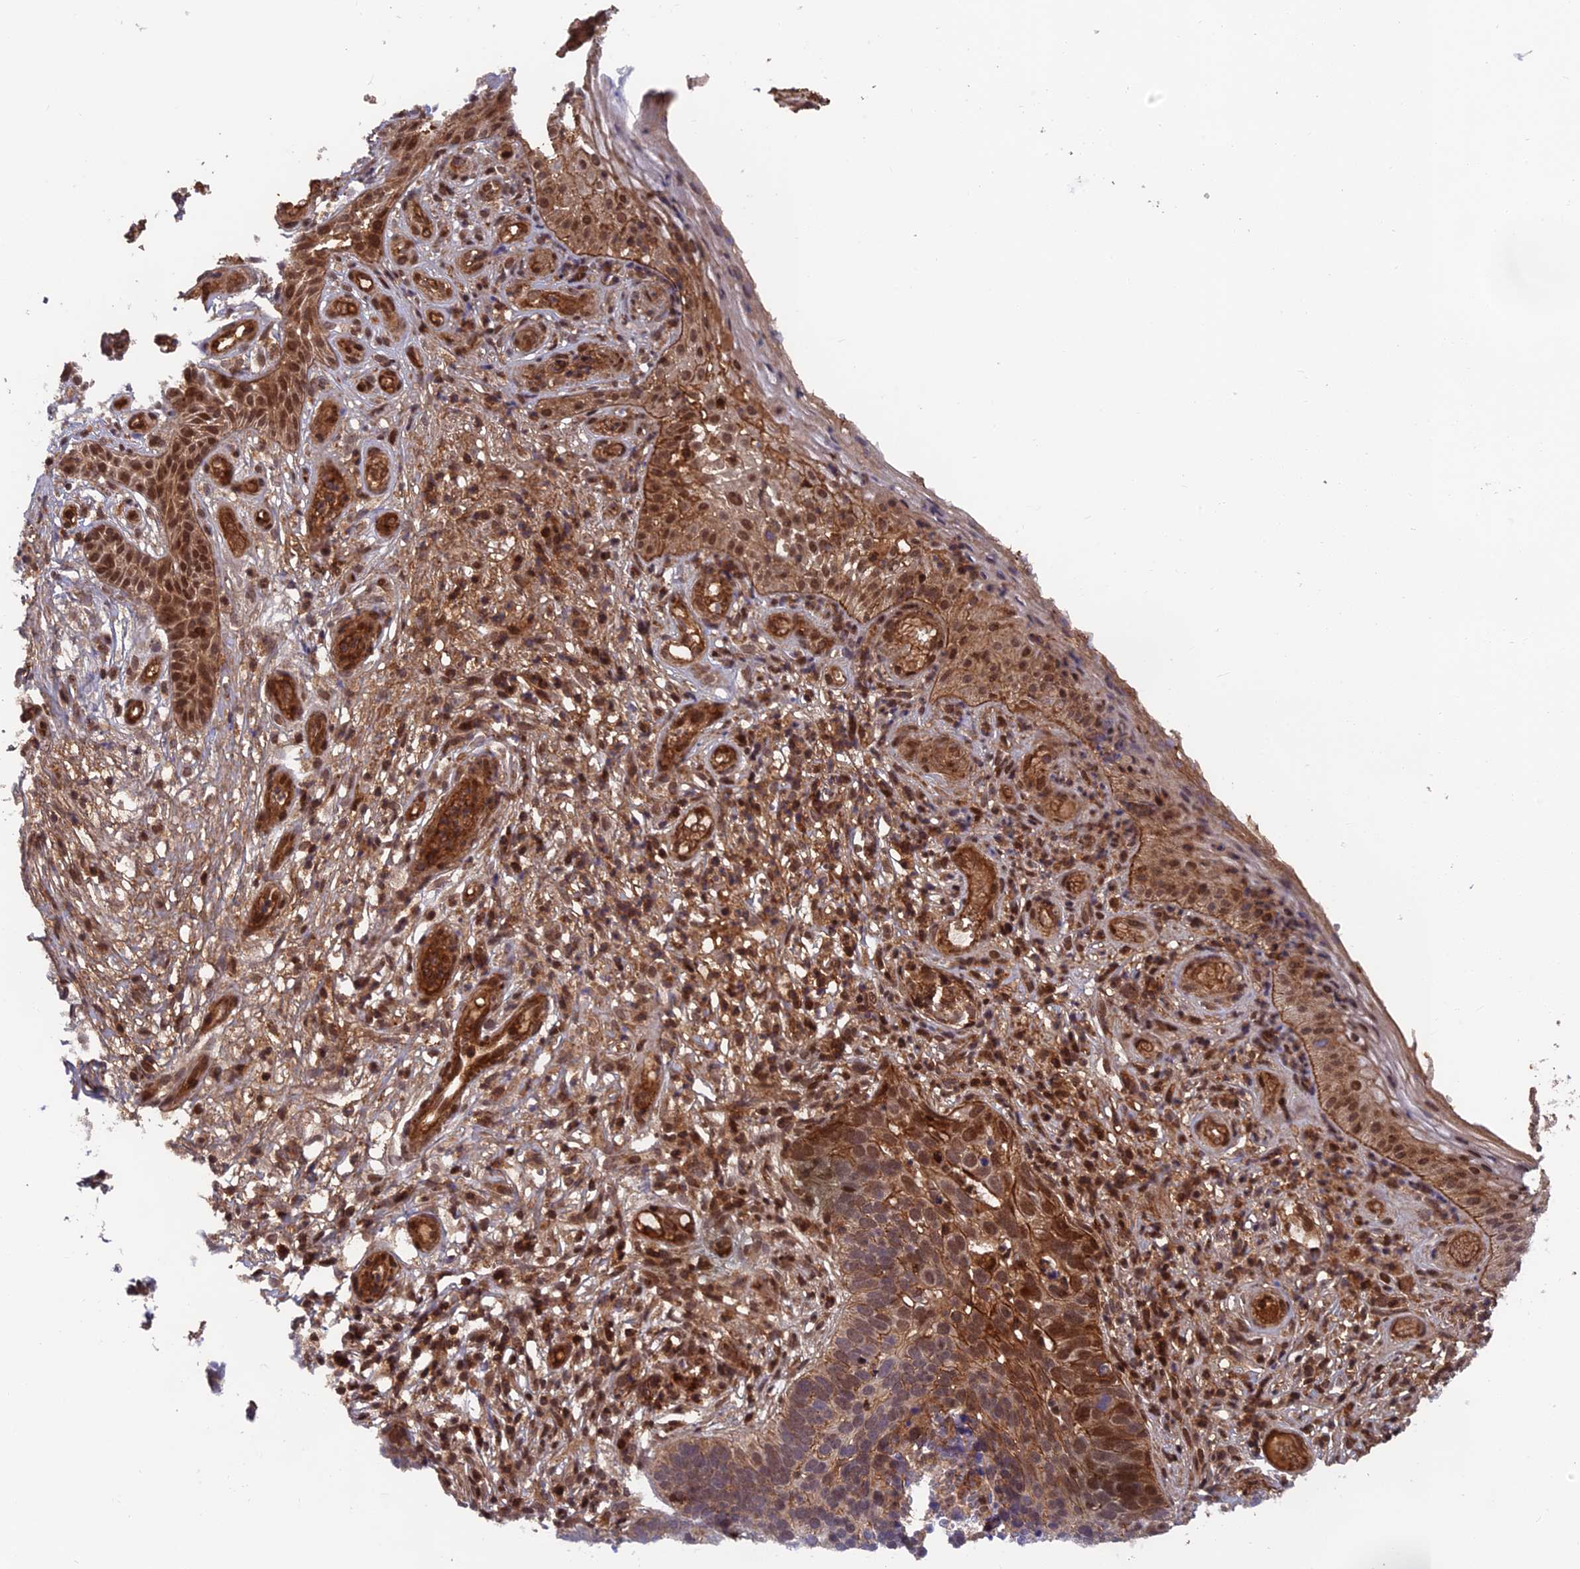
{"staining": {"intensity": "moderate", "quantity": ">75%", "location": "cytoplasmic/membranous"}, "tissue": "skin cancer", "cell_type": "Tumor cells", "image_type": "cancer", "snomed": [{"axis": "morphology", "description": "Basal cell carcinoma"}, {"axis": "topography", "description": "Skin"}], "caption": "Skin cancer tissue shows moderate cytoplasmic/membranous positivity in about >75% of tumor cells, visualized by immunohistochemistry.", "gene": "OSBPL1A", "patient": {"sex": "male", "age": 89}}